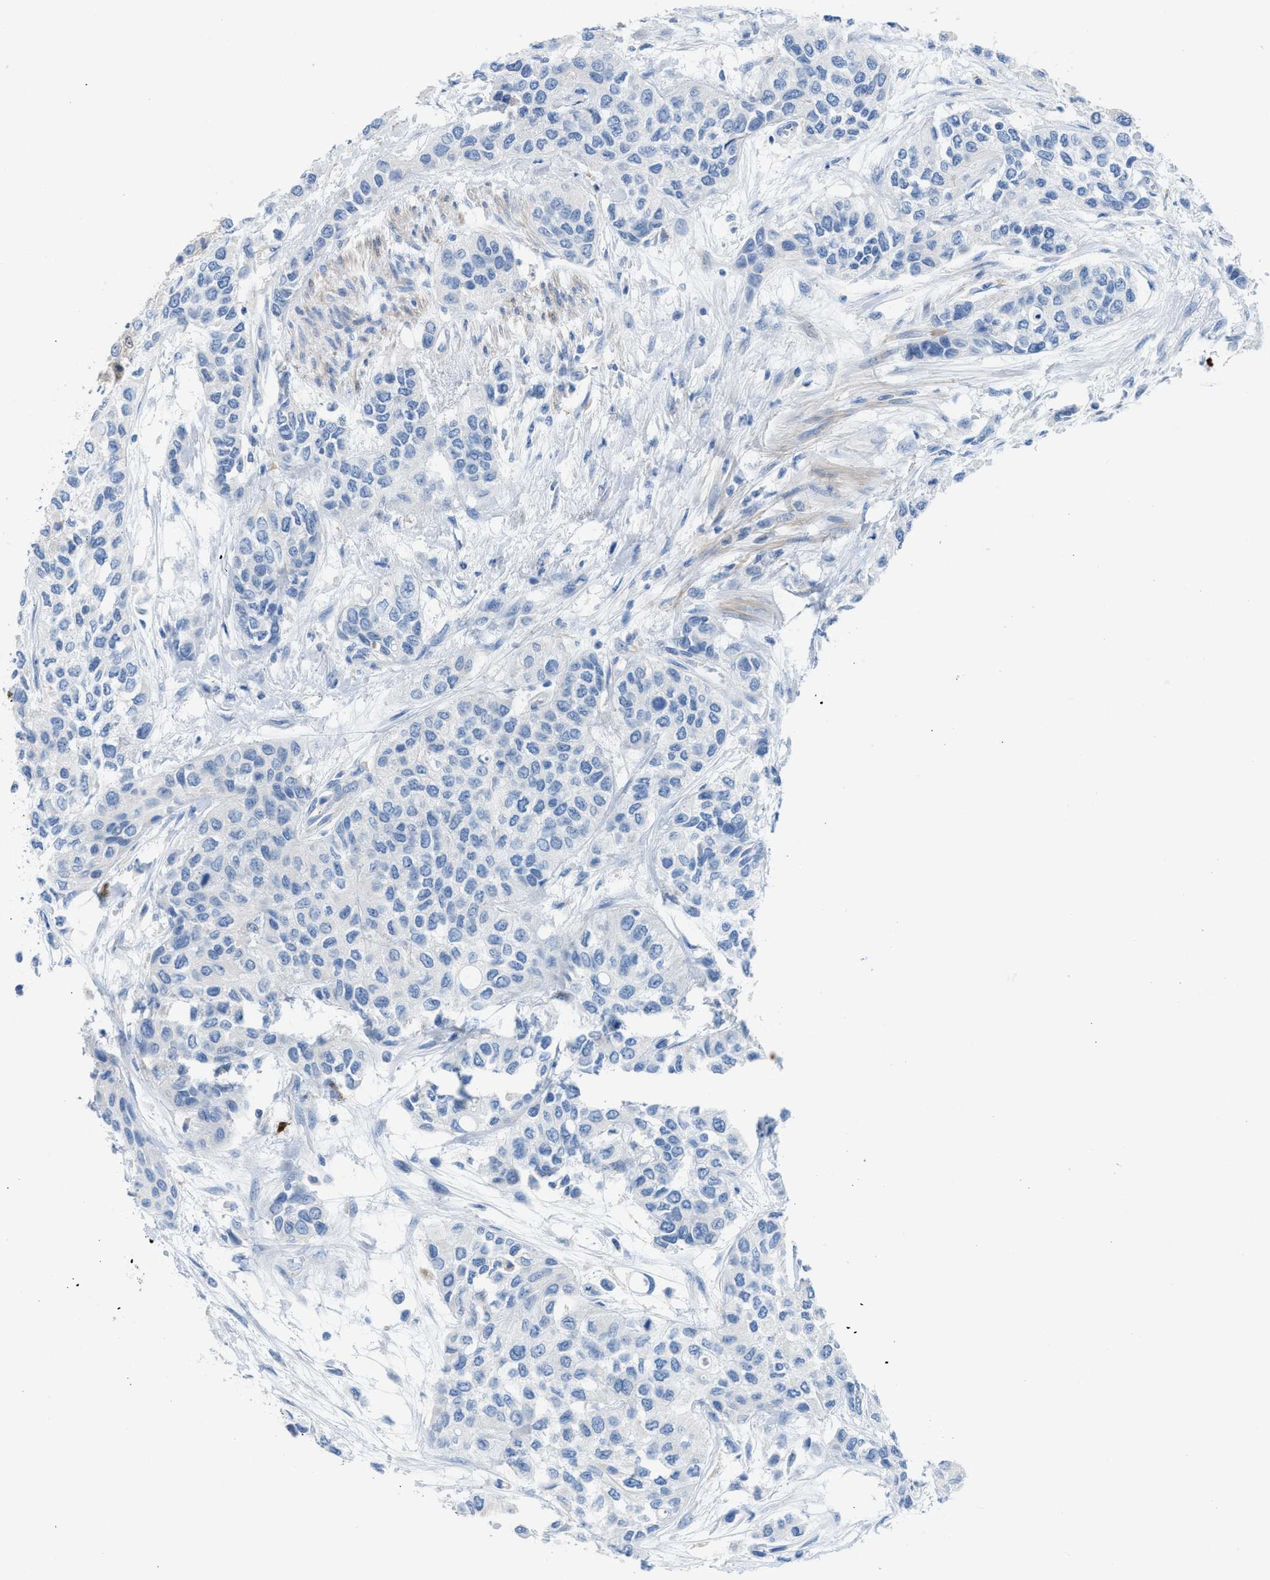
{"staining": {"intensity": "negative", "quantity": "none", "location": "none"}, "tissue": "urothelial cancer", "cell_type": "Tumor cells", "image_type": "cancer", "snomed": [{"axis": "morphology", "description": "Urothelial carcinoma, High grade"}, {"axis": "topography", "description": "Urinary bladder"}], "caption": "Immunohistochemistry micrograph of urothelial cancer stained for a protein (brown), which exhibits no expression in tumor cells. (IHC, brightfield microscopy, high magnification).", "gene": "ASPA", "patient": {"sex": "female", "age": 56}}